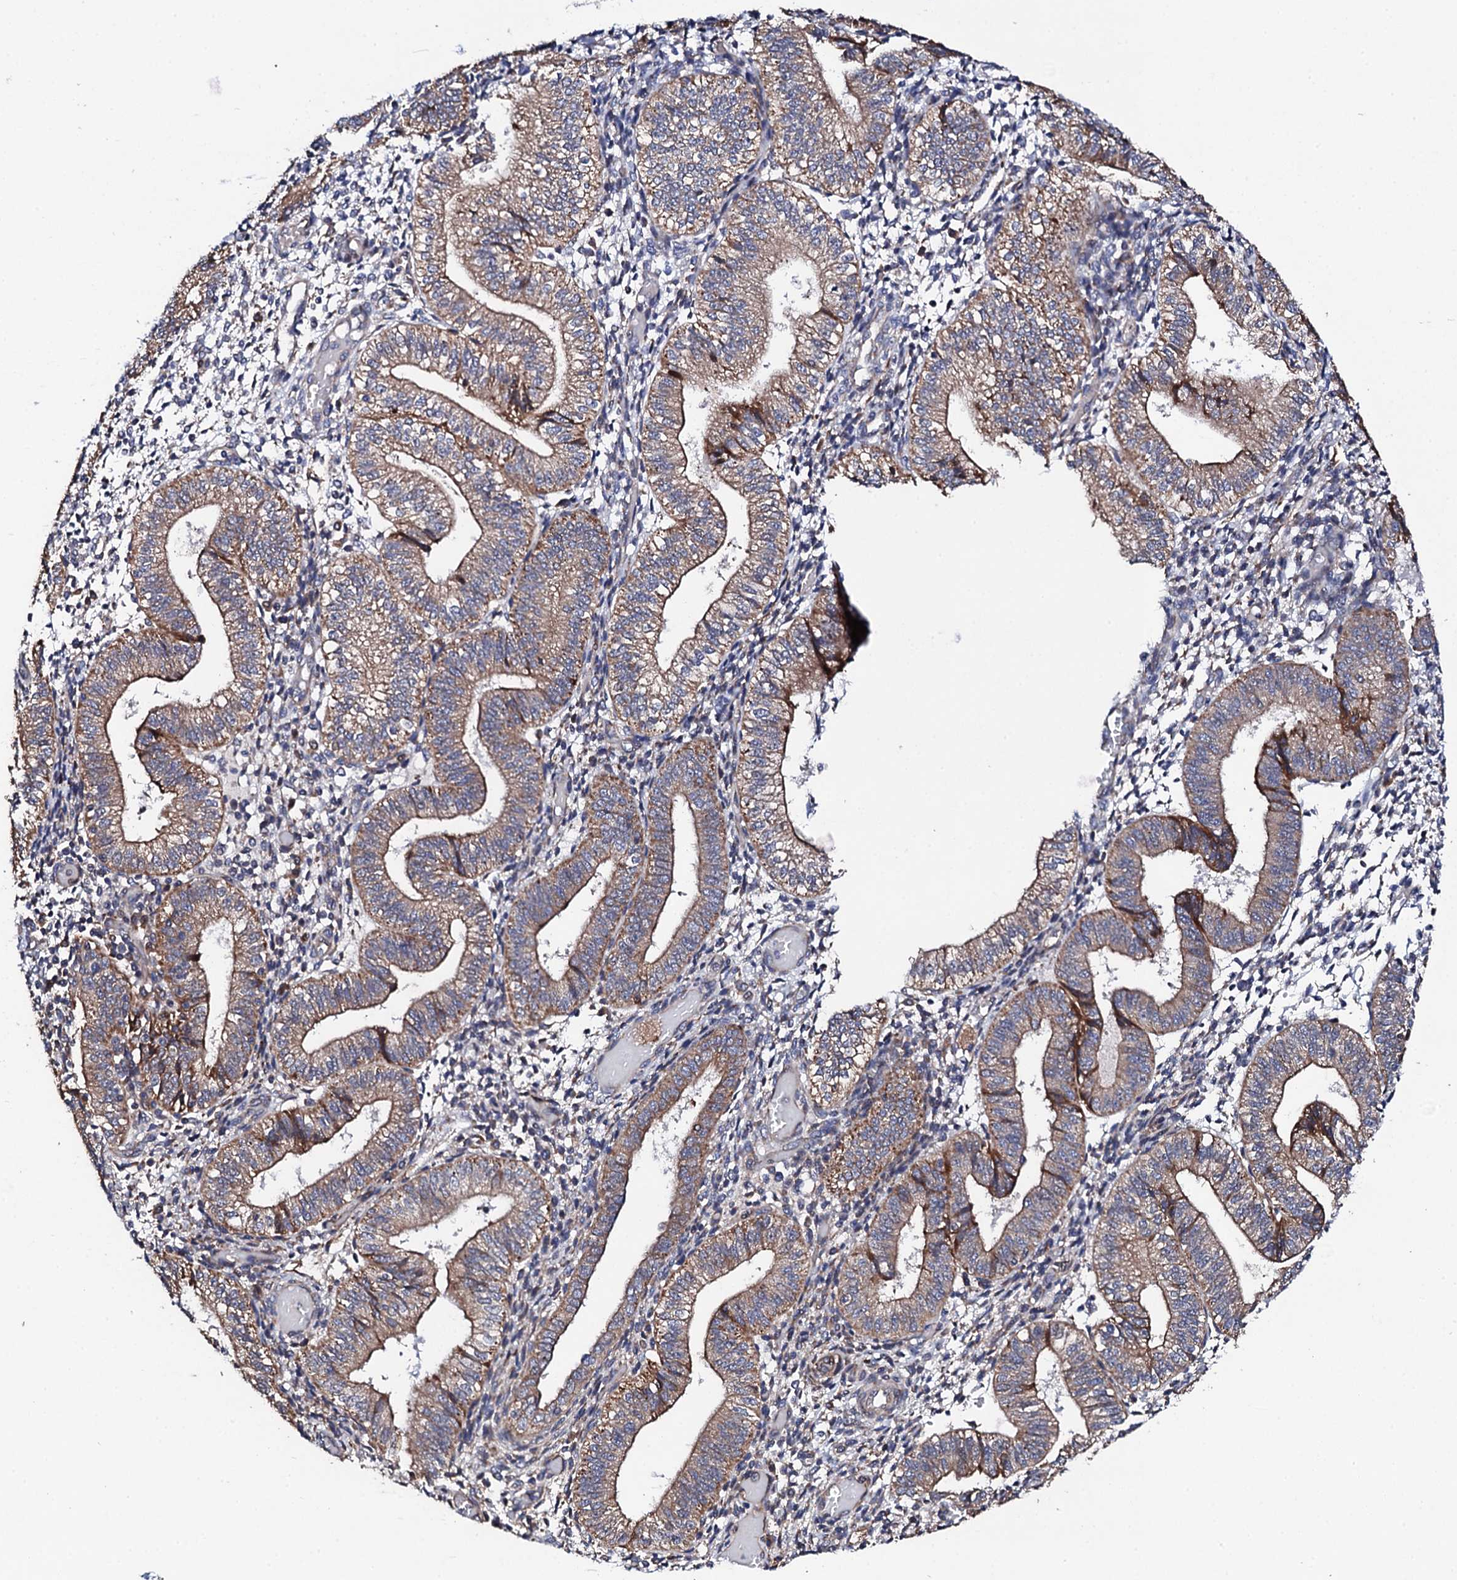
{"staining": {"intensity": "negative", "quantity": "none", "location": "none"}, "tissue": "endometrium", "cell_type": "Cells in endometrial stroma", "image_type": "normal", "snomed": [{"axis": "morphology", "description": "Normal tissue, NOS"}, {"axis": "topography", "description": "Endometrium"}], "caption": "This is a histopathology image of IHC staining of benign endometrium, which shows no positivity in cells in endometrial stroma. Nuclei are stained in blue.", "gene": "LIPT2", "patient": {"sex": "female", "age": 34}}